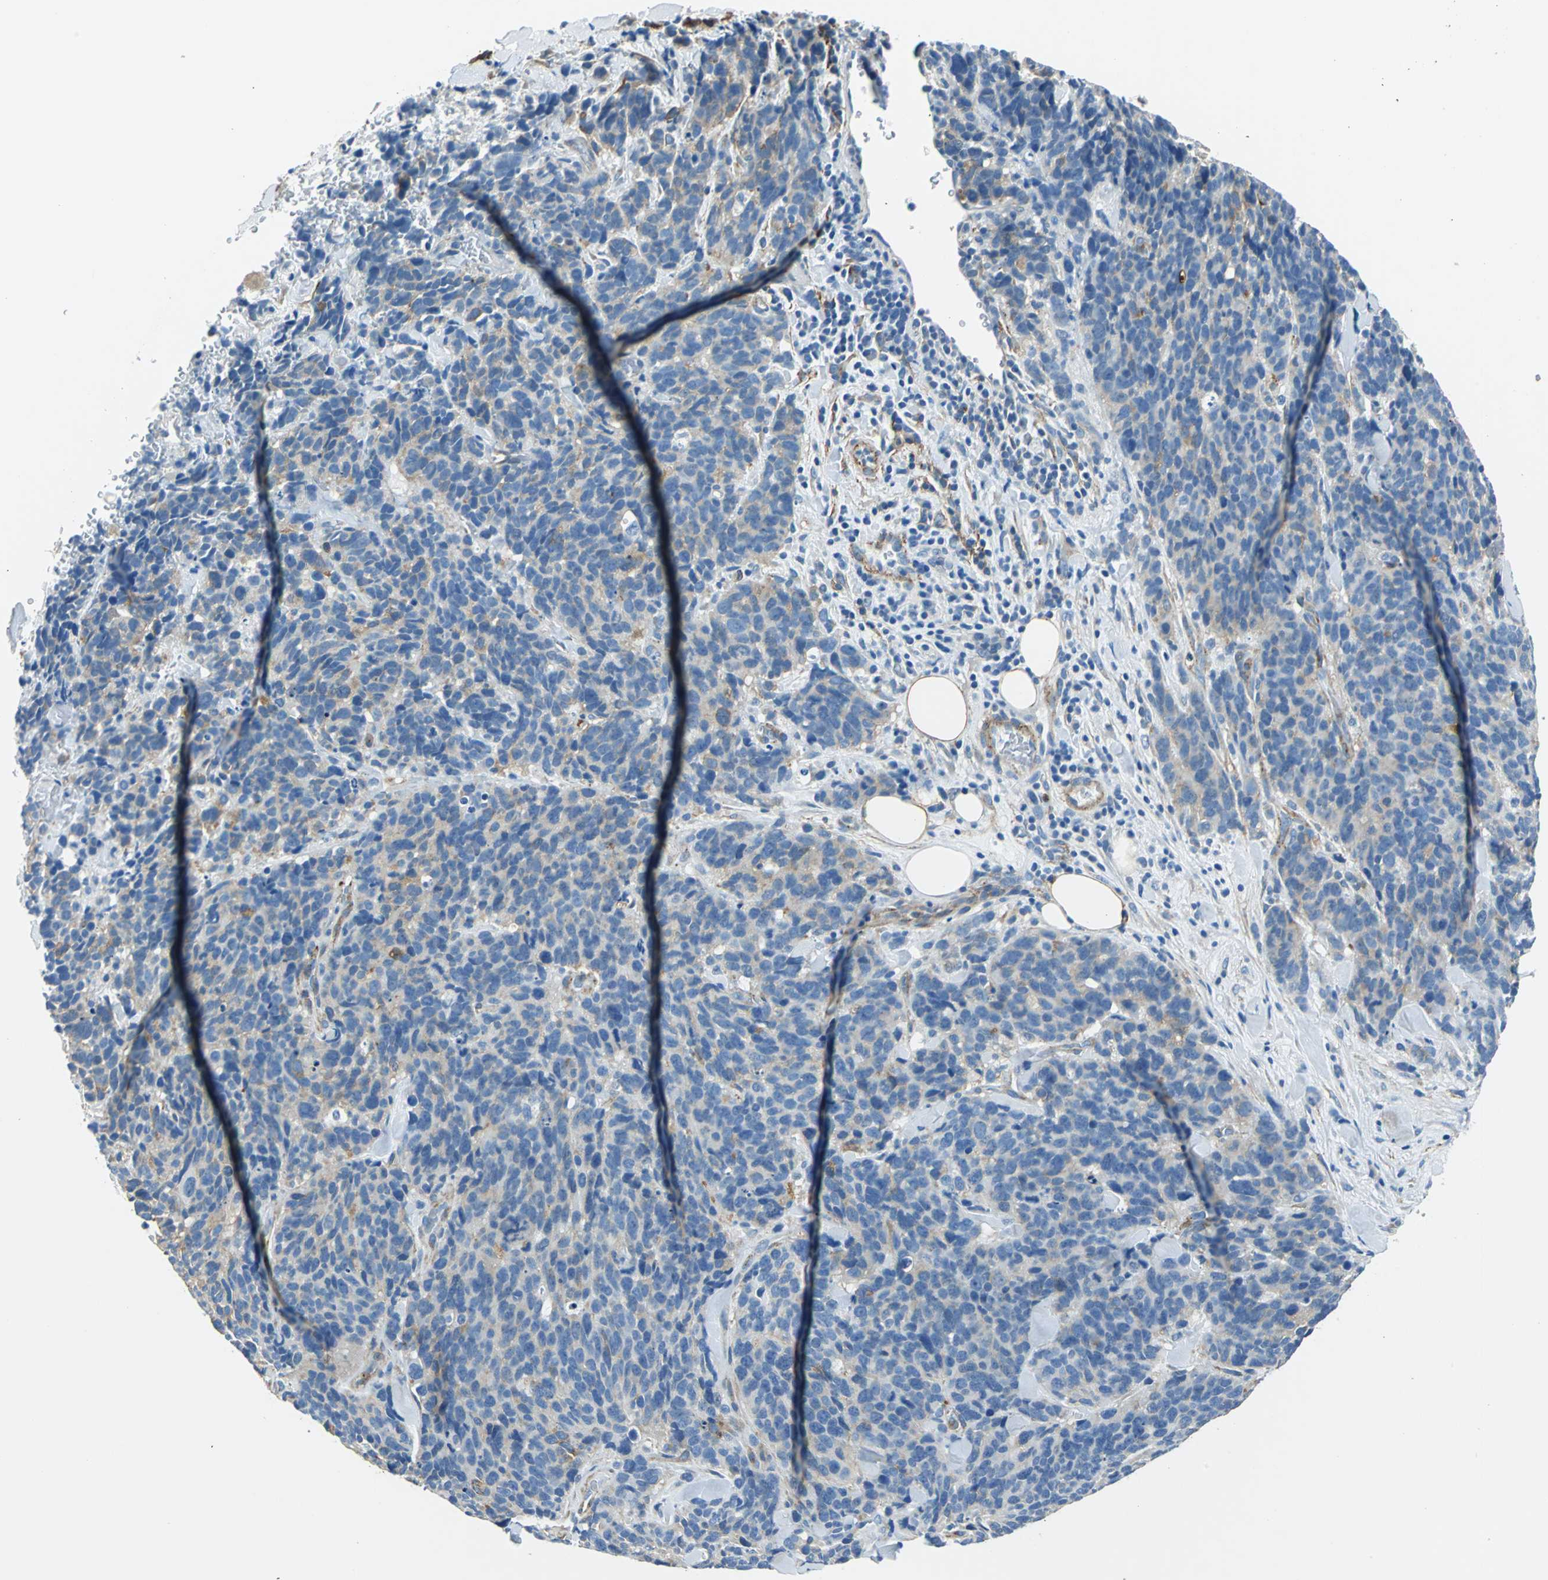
{"staining": {"intensity": "weak", "quantity": "25%-75%", "location": "cytoplasmic/membranous"}, "tissue": "lung cancer", "cell_type": "Tumor cells", "image_type": "cancer", "snomed": [{"axis": "morphology", "description": "Neoplasm, malignant, NOS"}, {"axis": "topography", "description": "Lung"}], "caption": "Neoplasm (malignant) (lung) tissue displays weak cytoplasmic/membranous positivity in approximately 25%-75% of tumor cells, visualized by immunohistochemistry.", "gene": "AKAP12", "patient": {"sex": "female", "age": 58}}